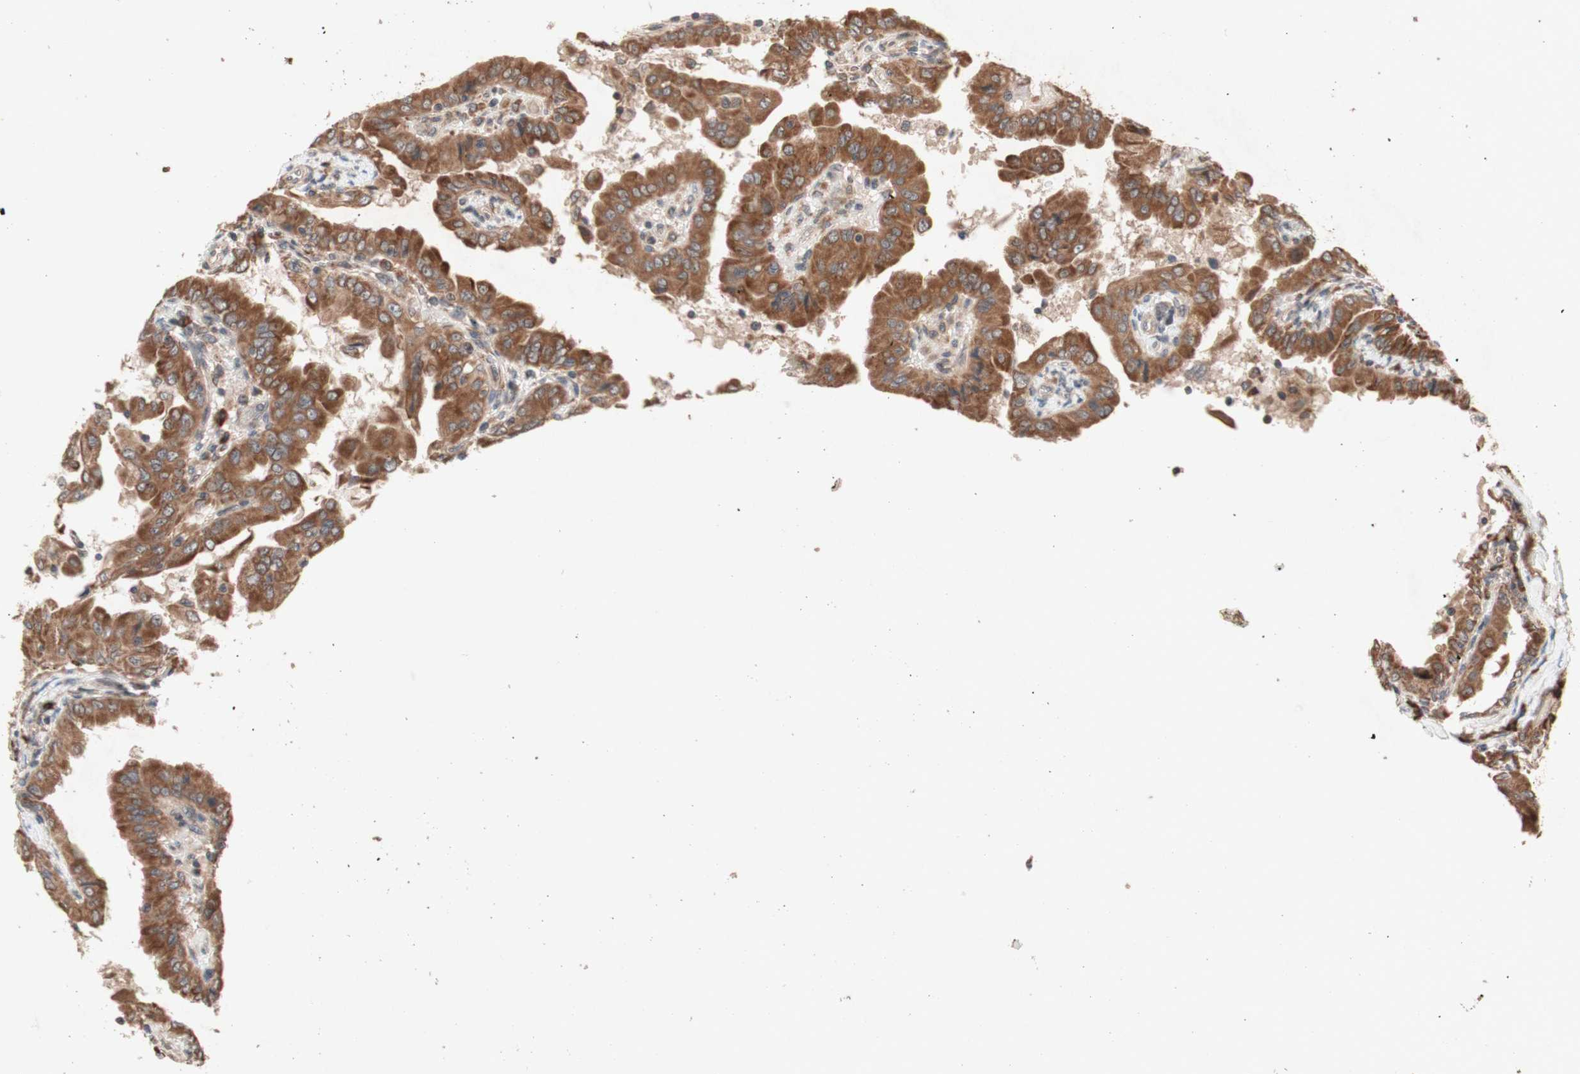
{"staining": {"intensity": "moderate", "quantity": ">75%", "location": "cytoplasmic/membranous"}, "tissue": "thyroid cancer", "cell_type": "Tumor cells", "image_type": "cancer", "snomed": [{"axis": "morphology", "description": "Papillary adenocarcinoma, NOS"}, {"axis": "topography", "description": "Thyroid gland"}], "caption": "A medium amount of moderate cytoplasmic/membranous staining is present in approximately >75% of tumor cells in thyroid cancer (papillary adenocarcinoma) tissue.", "gene": "DDOST", "patient": {"sex": "male", "age": 33}}